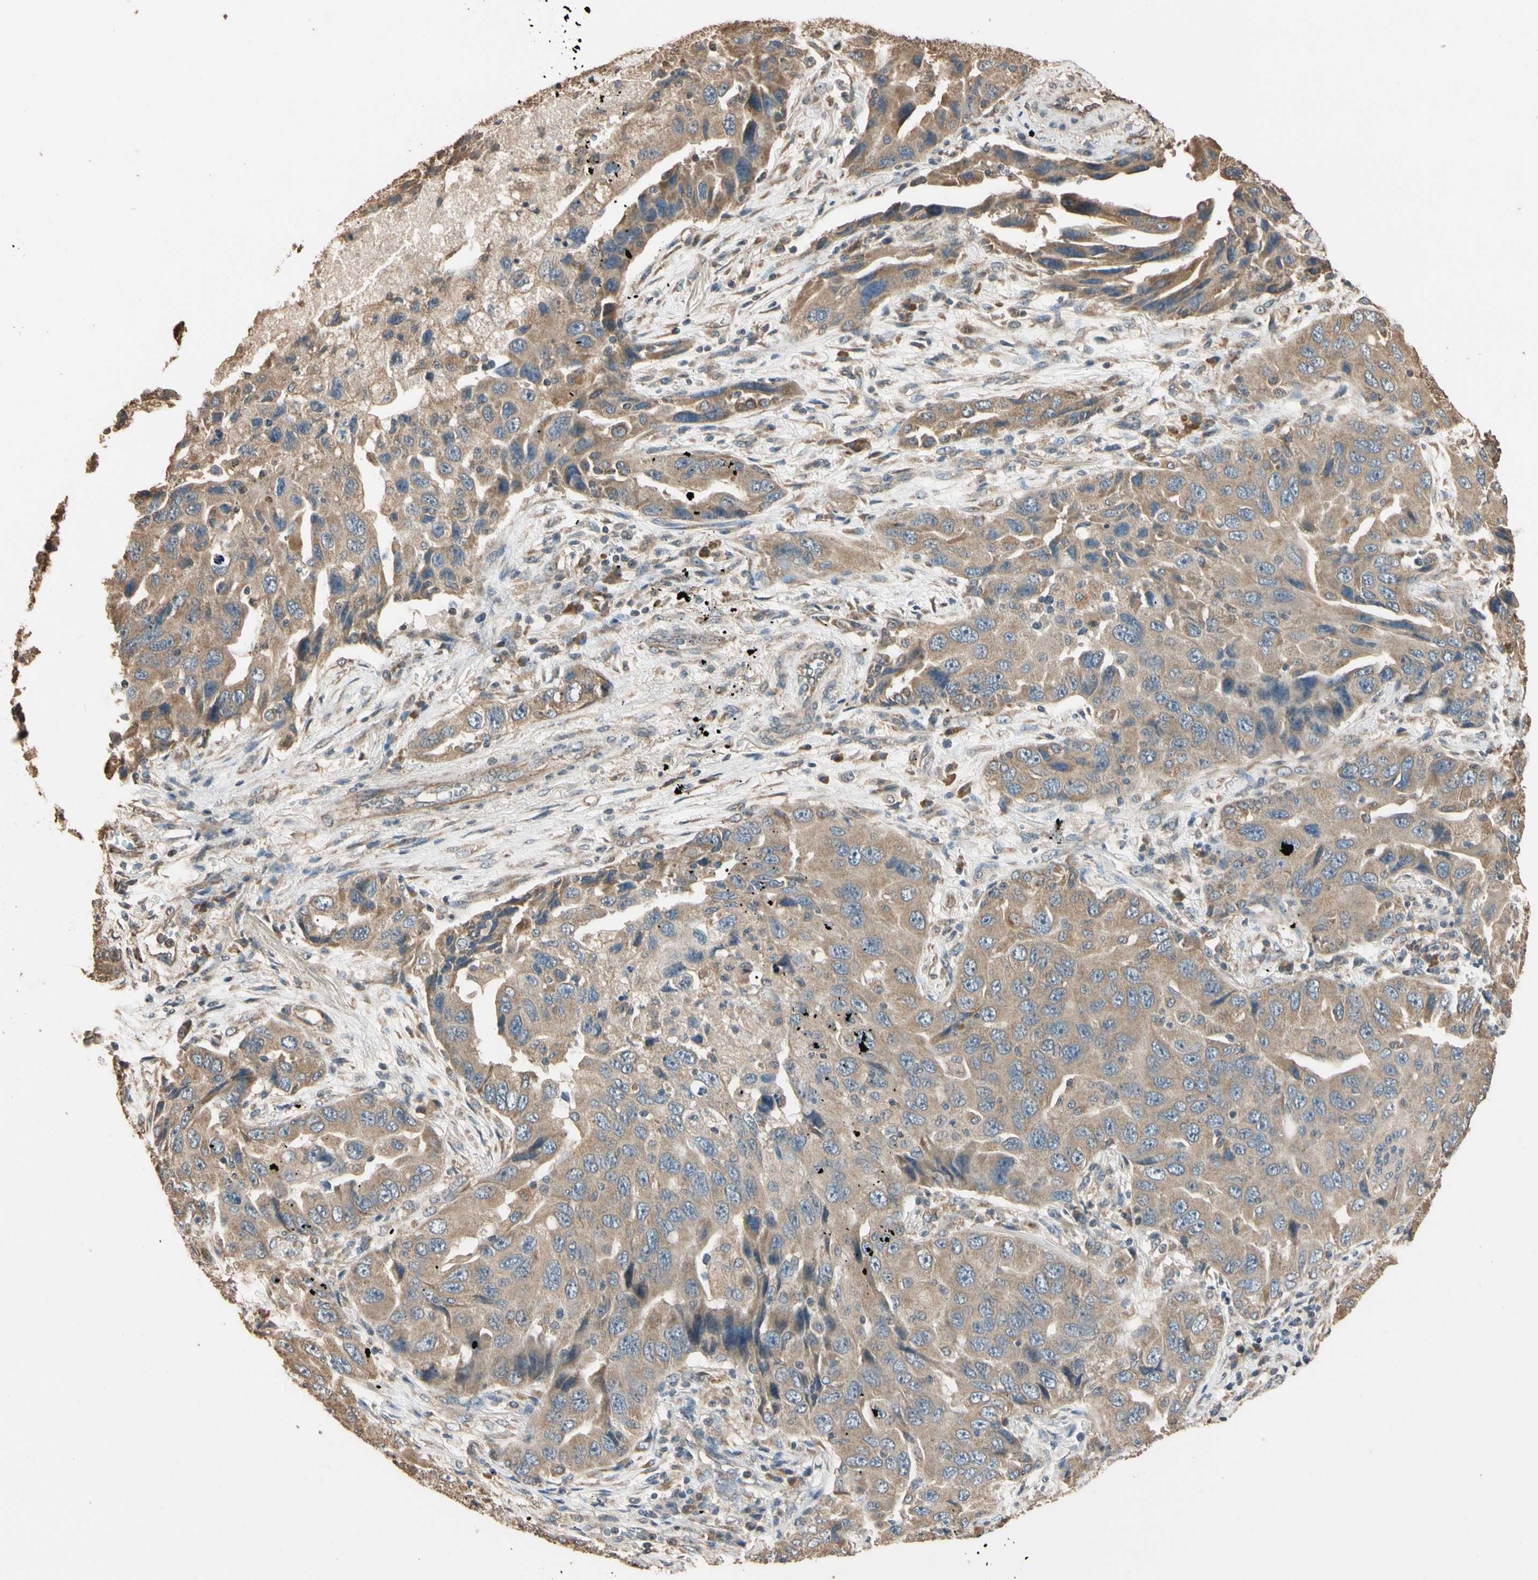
{"staining": {"intensity": "moderate", "quantity": ">75%", "location": "cytoplasmic/membranous"}, "tissue": "lung cancer", "cell_type": "Tumor cells", "image_type": "cancer", "snomed": [{"axis": "morphology", "description": "Adenocarcinoma, NOS"}, {"axis": "topography", "description": "Lung"}], "caption": "Immunohistochemical staining of human adenocarcinoma (lung) exhibits medium levels of moderate cytoplasmic/membranous protein expression in approximately >75% of tumor cells.", "gene": "STX18", "patient": {"sex": "female", "age": 65}}